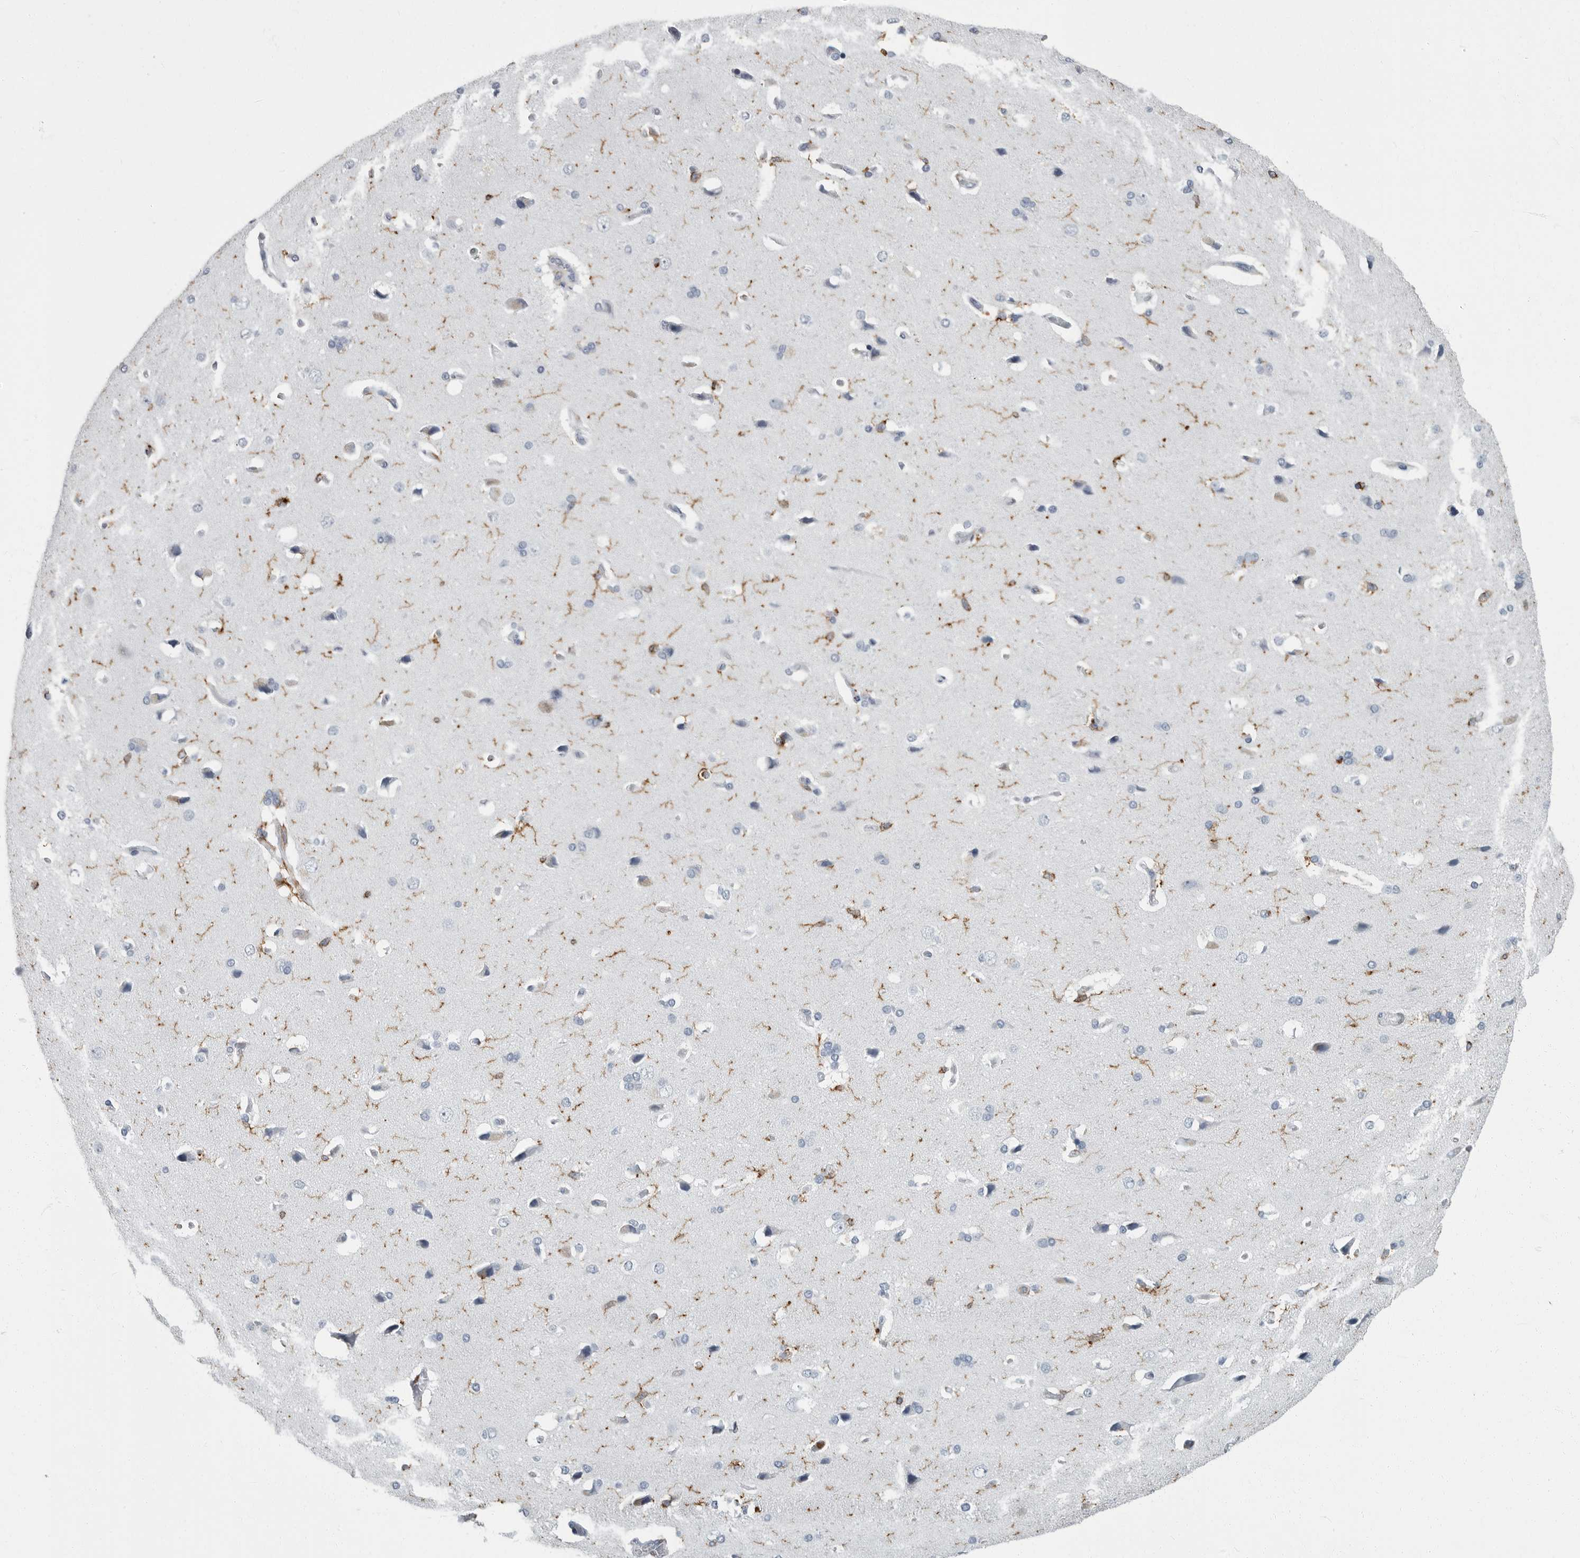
{"staining": {"intensity": "negative", "quantity": "none", "location": "none"}, "tissue": "cerebral cortex", "cell_type": "Endothelial cells", "image_type": "normal", "snomed": [{"axis": "morphology", "description": "Normal tissue, NOS"}, {"axis": "topography", "description": "Cerebral cortex"}], "caption": "A photomicrograph of human cerebral cortex is negative for staining in endothelial cells. (Stains: DAB IHC with hematoxylin counter stain, Microscopy: brightfield microscopy at high magnification).", "gene": "FCER1G", "patient": {"sex": "male", "age": 62}}